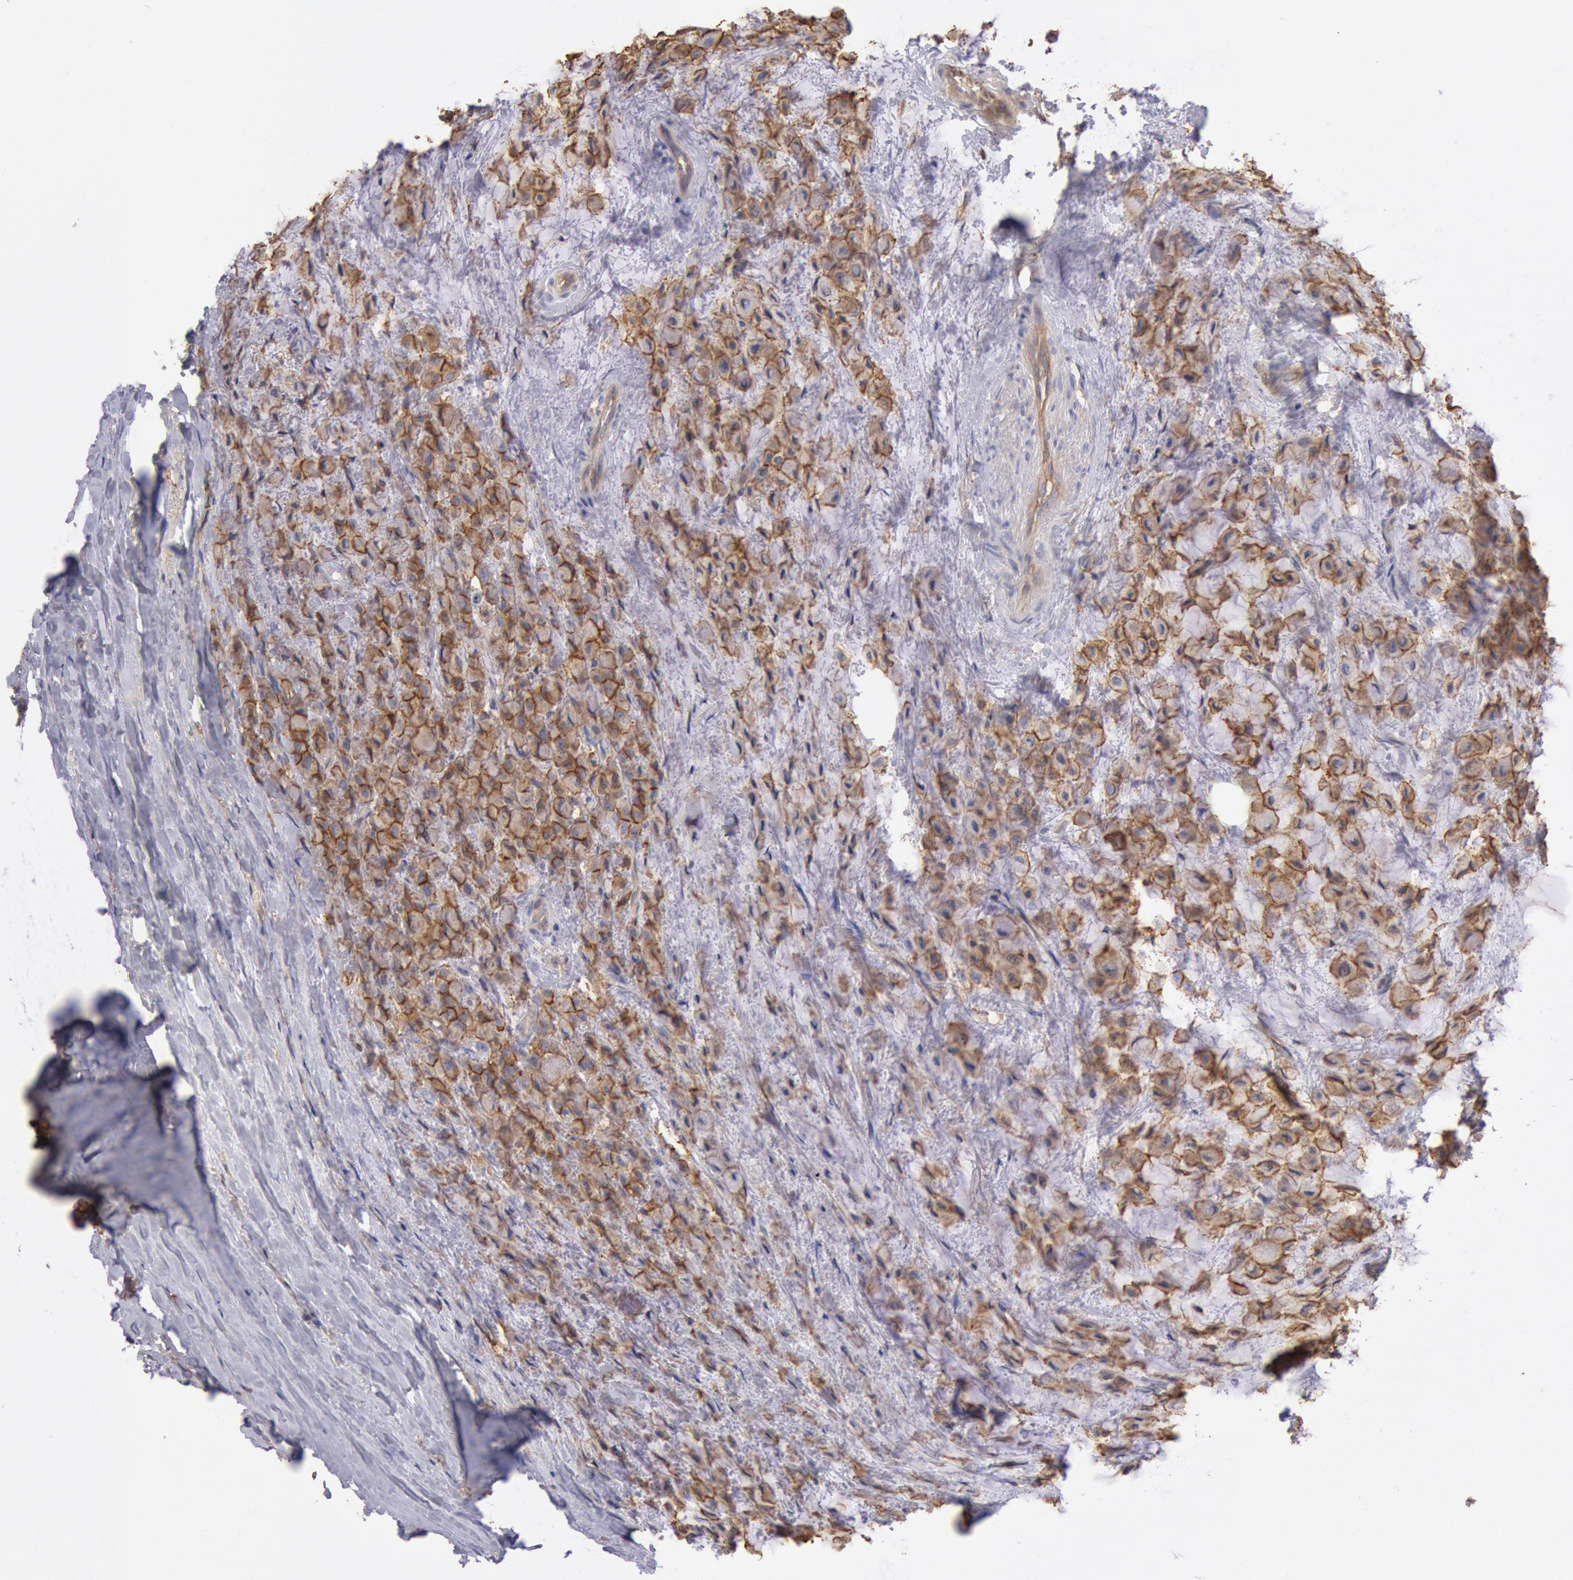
{"staining": {"intensity": "moderate", "quantity": ">75%", "location": "cytoplasmic/membranous"}, "tissue": "breast cancer", "cell_type": "Tumor cells", "image_type": "cancer", "snomed": [{"axis": "morphology", "description": "Lobular carcinoma"}, {"axis": "topography", "description": "Breast"}], "caption": "Immunohistochemistry (IHC) staining of breast cancer (lobular carcinoma), which exhibits medium levels of moderate cytoplasmic/membranous staining in about >75% of tumor cells indicating moderate cytoplasmic/membranous protein positivity. The staining was performed using DAB (brown) for protein detection and nuclei were counterstained in hematoxylin (blue).", "gene": "SNAP23", "patient": {"sex": "female", "age": 85}}